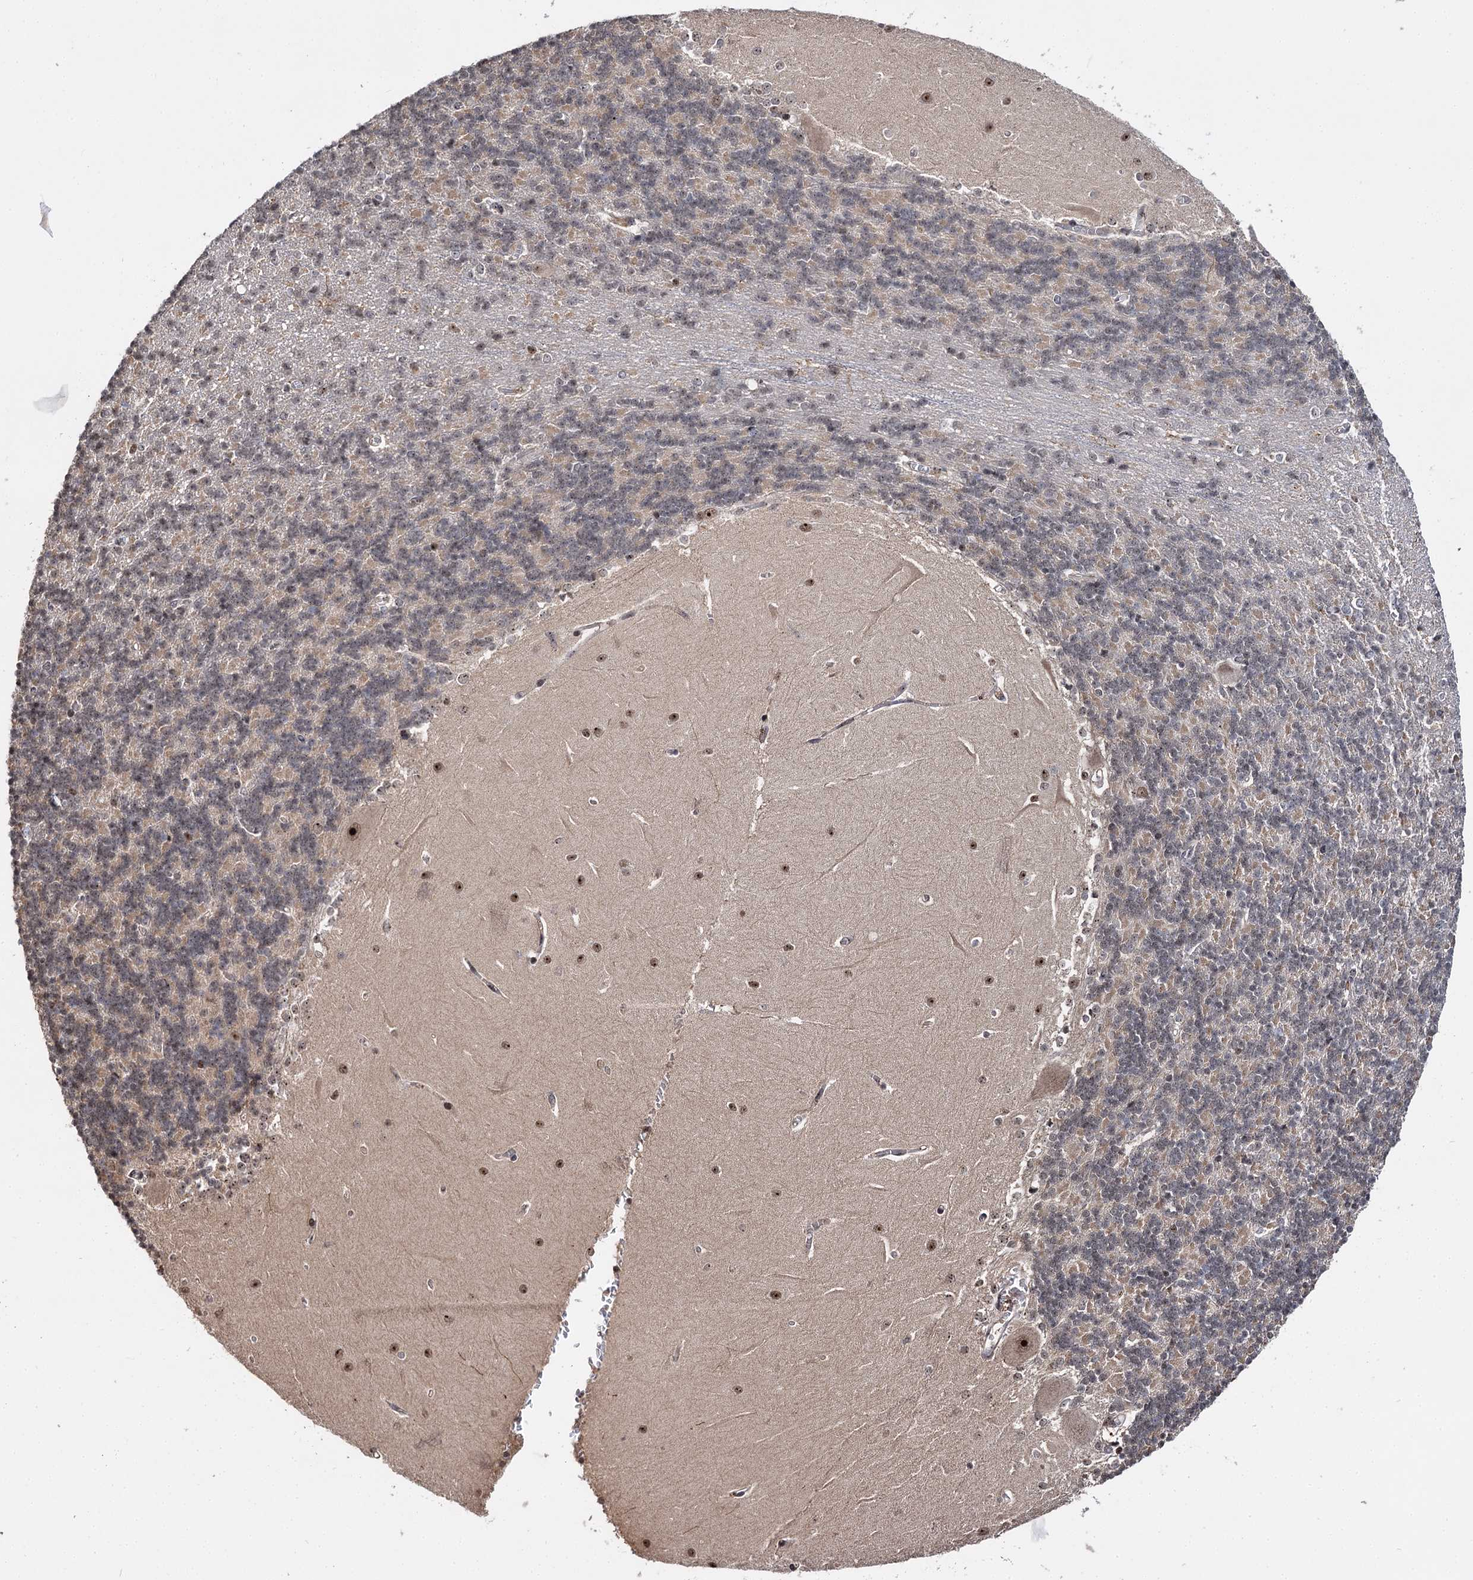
{"staining": {"intensity": "weak", "quantity": "25%-75%", "location": "cytoplasmic/membranous"}, "tissue": "cerebellum", "cell_type": "Cells in granular layer", "image_type": "normal", "snomed": [{"axis": "morphology", "description": "Normal tissue, NOS"}, {"axis": "topography", "description": "Cerebellum"}], "caption": "Protein staining reveals weak cytoplasmic/membranous staining in approximately 25%-75% of cells in granular layer in normal cerebellum. The protein of interest is stained brown, and the nuclei are stained in blue (DAB (3,3'-diaminobenzidine) IHC with brightfield microscopy, high magnification).", "gene": "SUPT20H", "patient": {"sex": "male", "age": 37}}